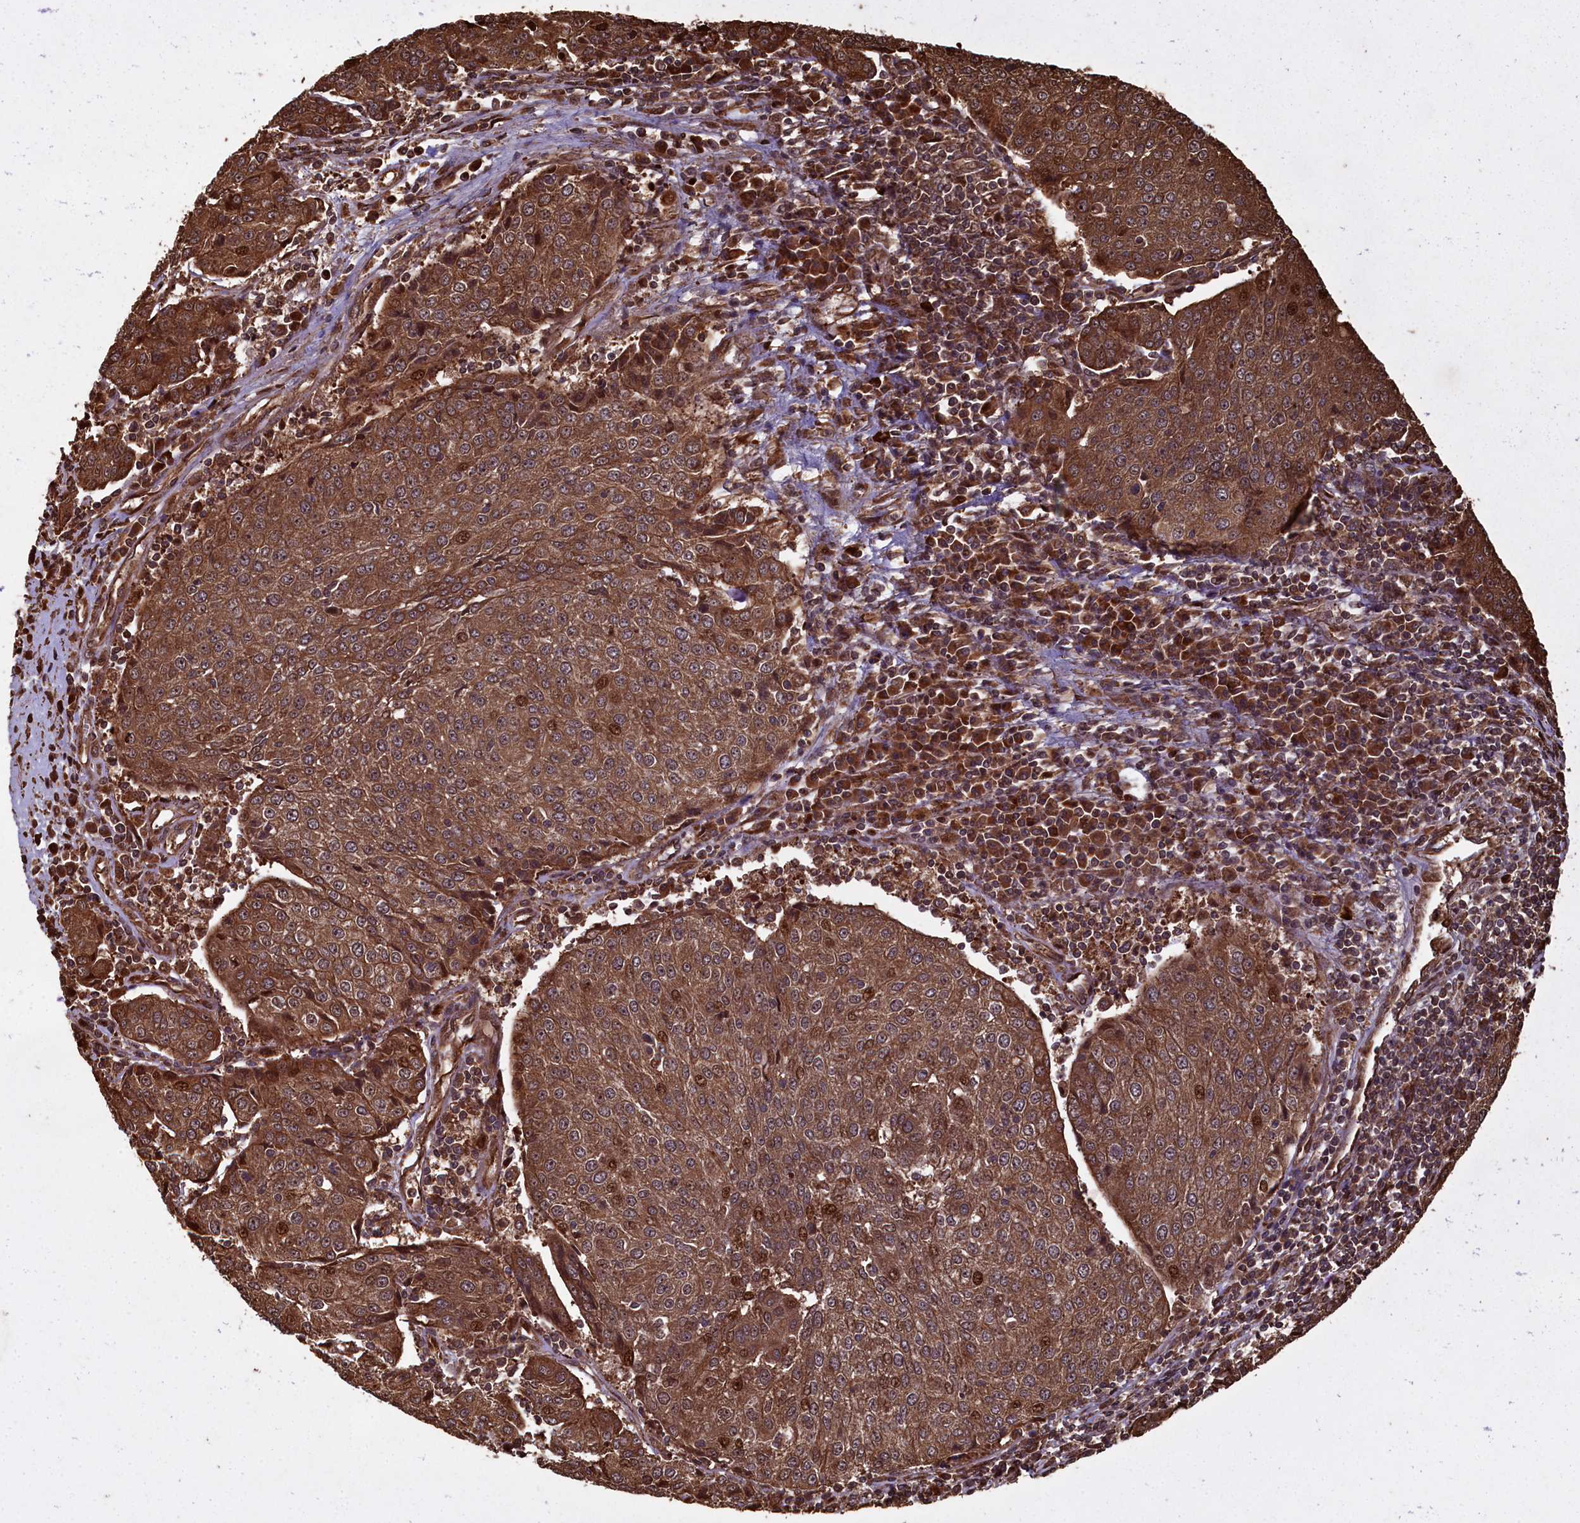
{"staining": {"intensity": "strong", "quantity": ">75%", "location": "cytoplasmic/membranous,nuclear"}, "tissue": "urothelial cancer", "cell_type": "Tumor cells", "image_type": "cancer", "snomed": [{"axis": "morphology", "description": "Urothelial carcinoma, High grade"}, {"axis": "topography", "description": "Urinary bladder"}], "caption": "IHC (DAB (3,3'-diaminobenzidine)) staining of urothelial cancer exhibits strong cytoplasmic/membranous and nuclear protein staining in approximately >75% of tumor cells.", "gene": "PIGN", "patient": {"sex": "female", "age": 85}}